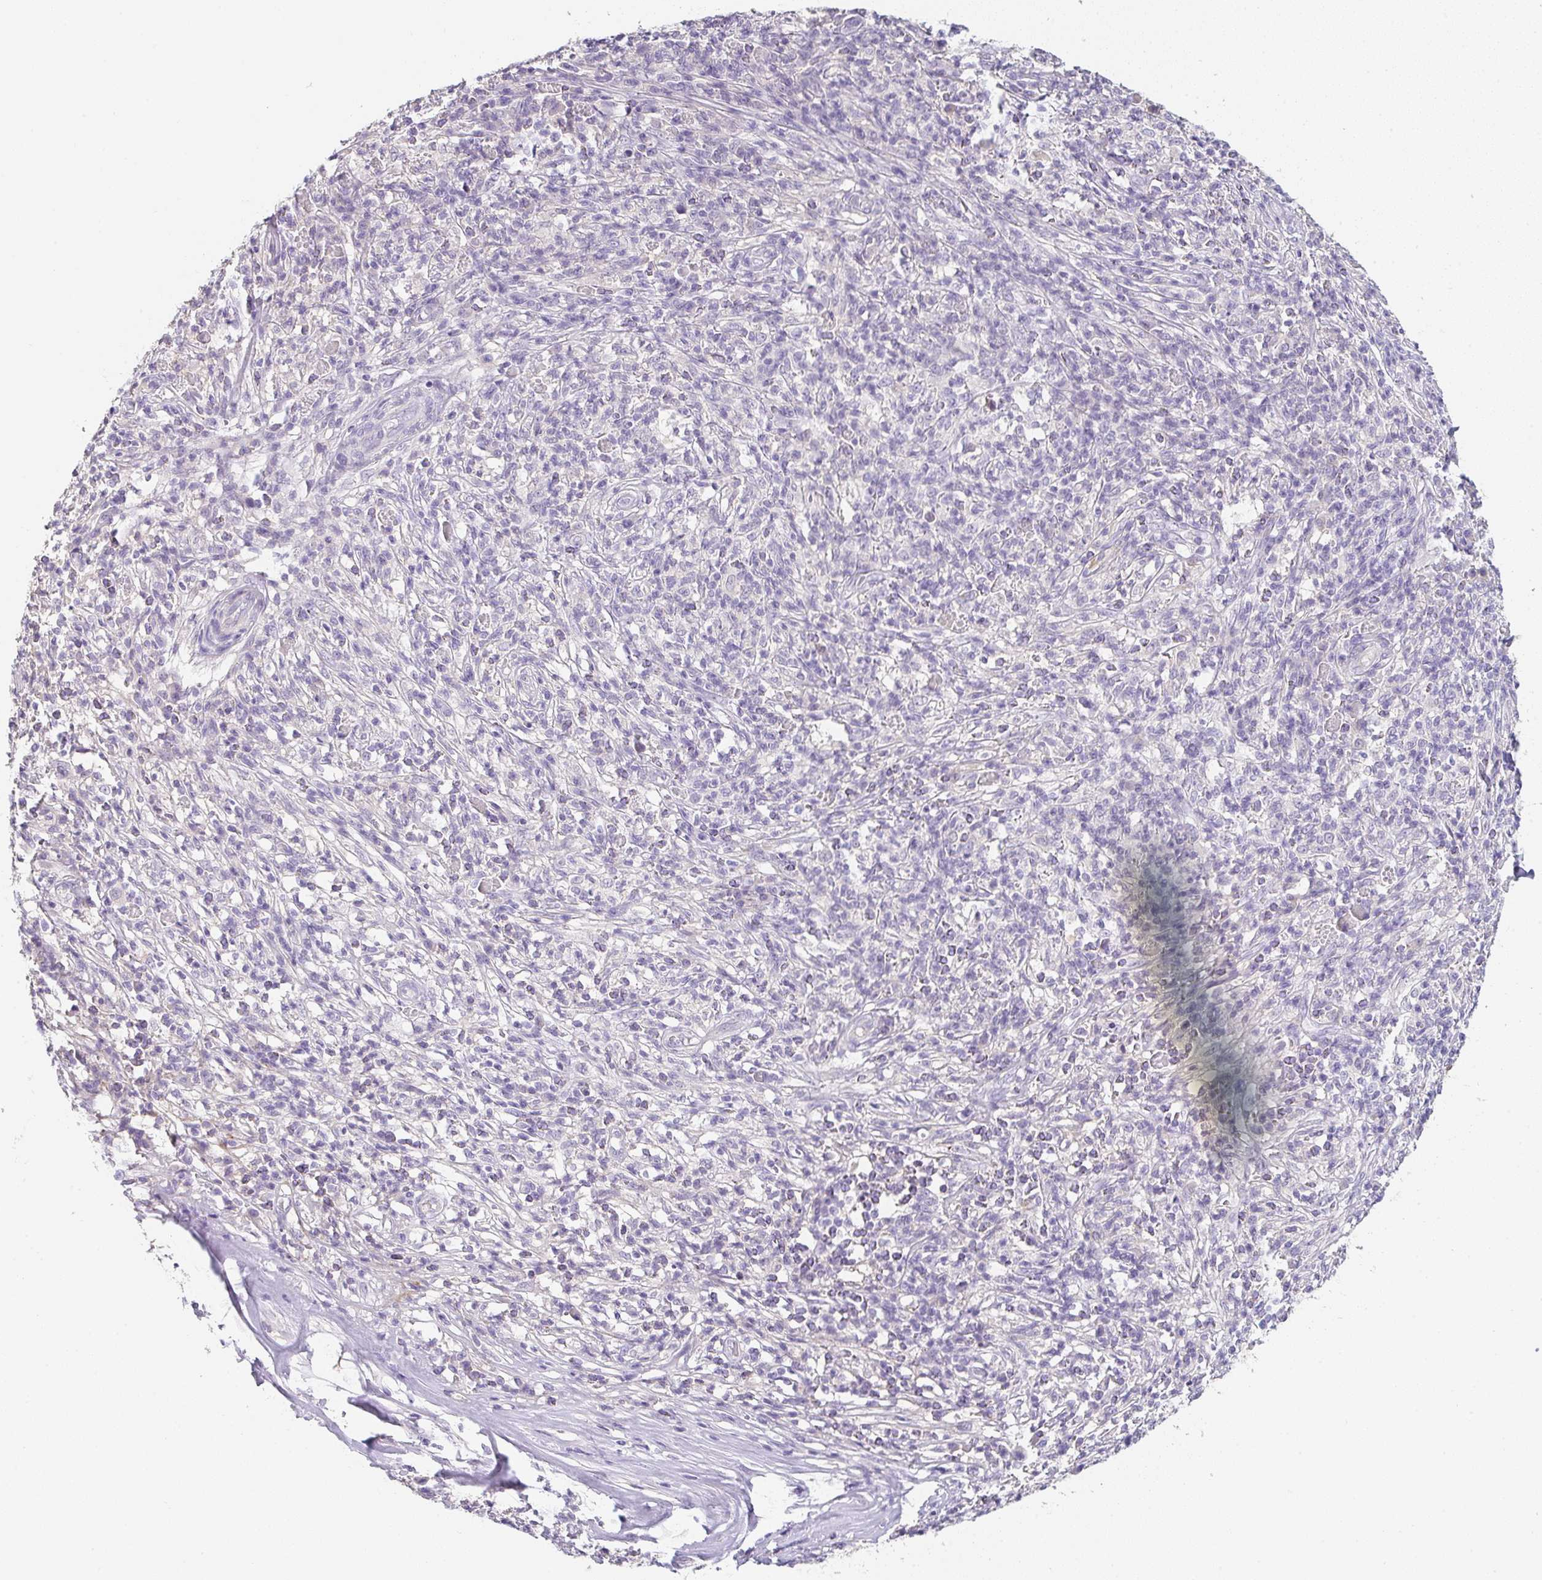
{"staining": {"intensity": "negative", "quantity": "none", "location": "none"}, "tissue": "melanoma", "cell_type": "Tumor cells", "image_type": "cancer", "snomed": [{"axis": "morphology", "description": "Malignant melanoma, NOS"}, {"axis": "topography", "description": "Skin"}], "caption": "Tumor cells show no significant expression in malignant melanoma. (Brightfield microscopy of DAB (3,3'-diaminobenzidine) IHC at high magnification).", "gene": "C1QTNF8", "patient": {"sex": "male", "age": 66}}